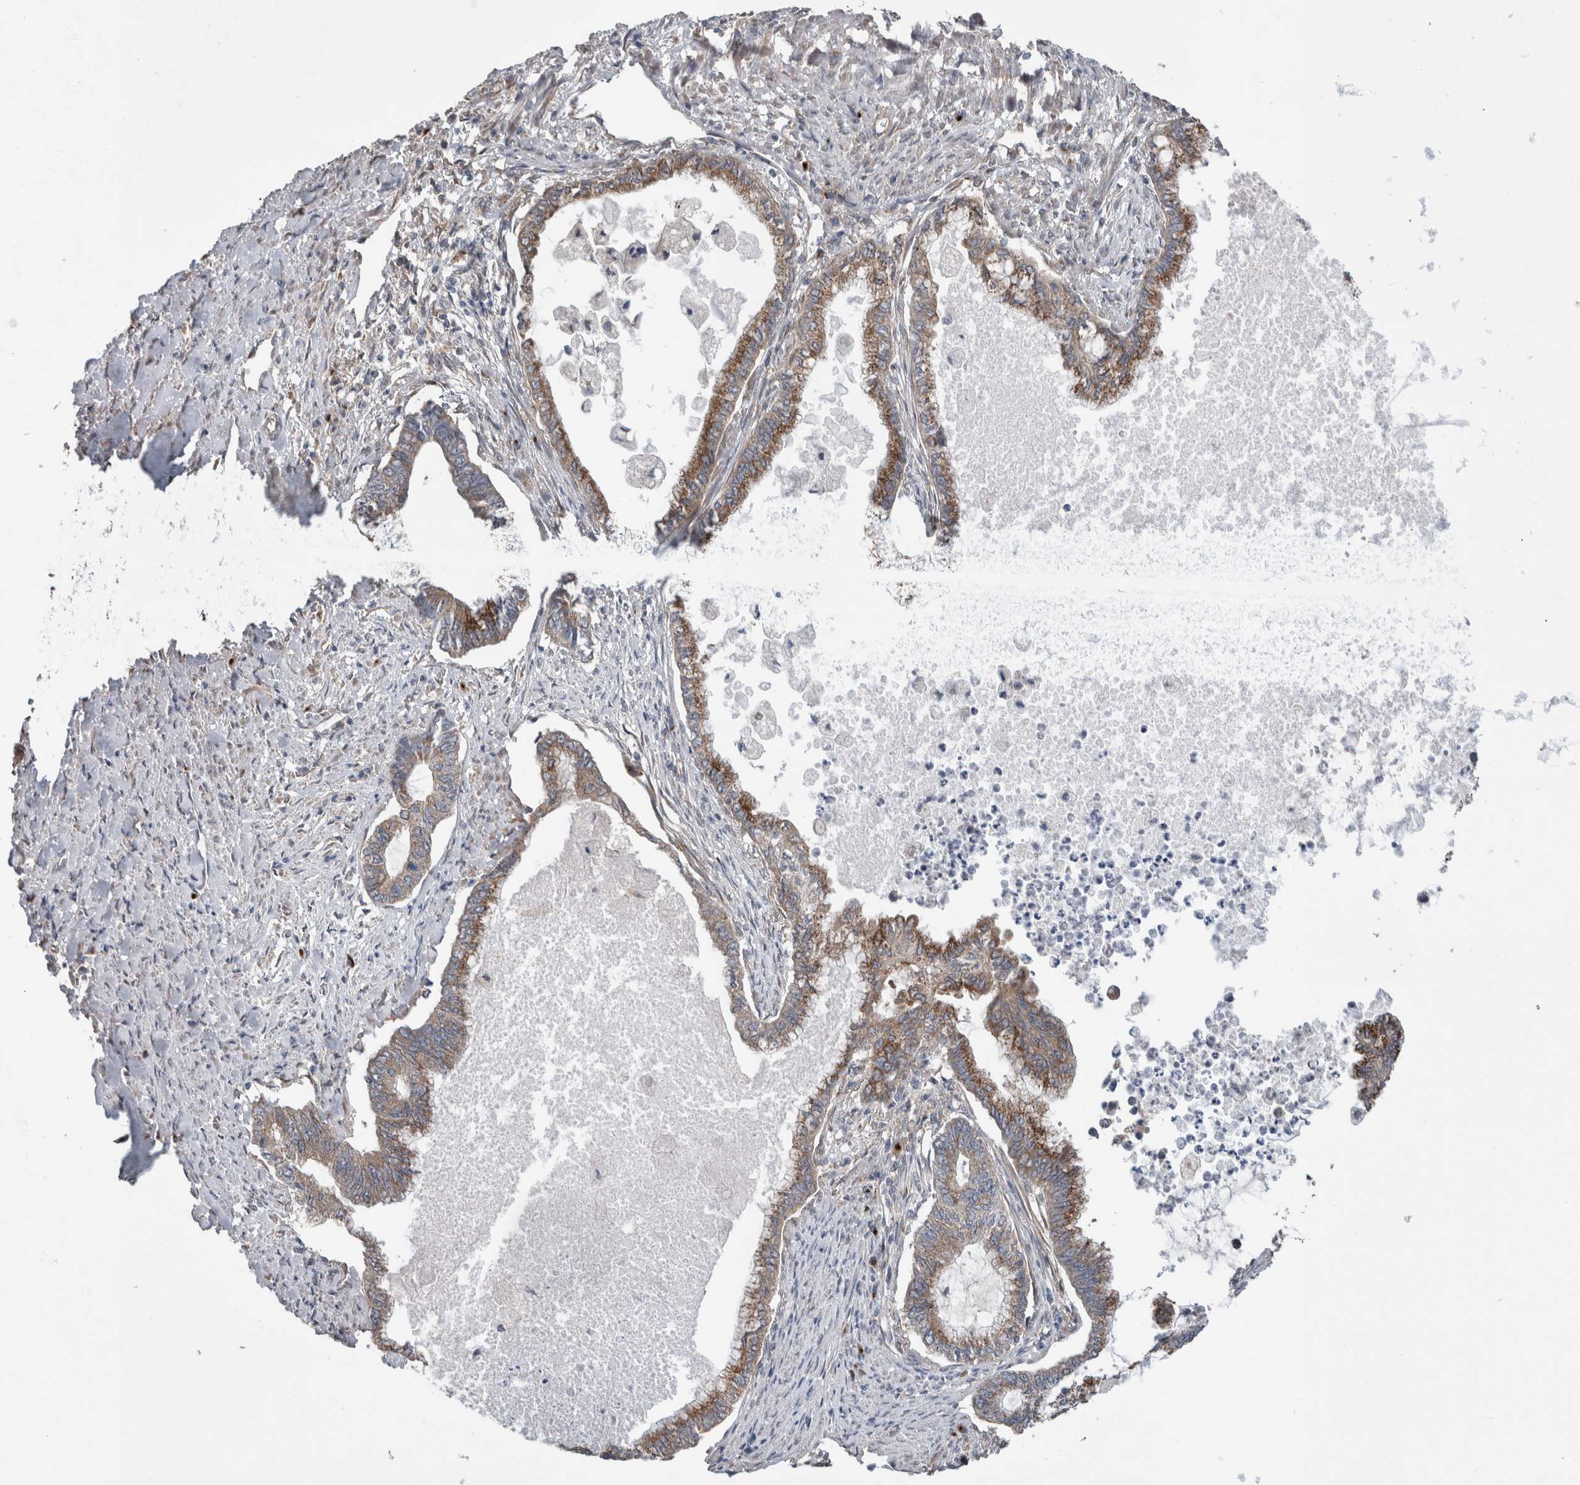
{"staining": {"intensity": "moderate", "quantity": ">75%", "location": "cytoplasmic/membranous"}, "tissue": "endometrial cancer", "cell_type": "Tumor cells", "image_type": "cancer", "snomed": [{"axis": "morphology", "description": "Adenocarcinoma, NOS"}, {"axis": "topography", "description": "Endometrium"}], "caption": "Brown immunohistochemical staining in human endometrial adenocarcinoma exhibits moderate cytoplasmic/membranous positivity in approximately >75% of tumor cells.", "gene": "TRIM5", "patient": {"sex": "female", "age": 86}}